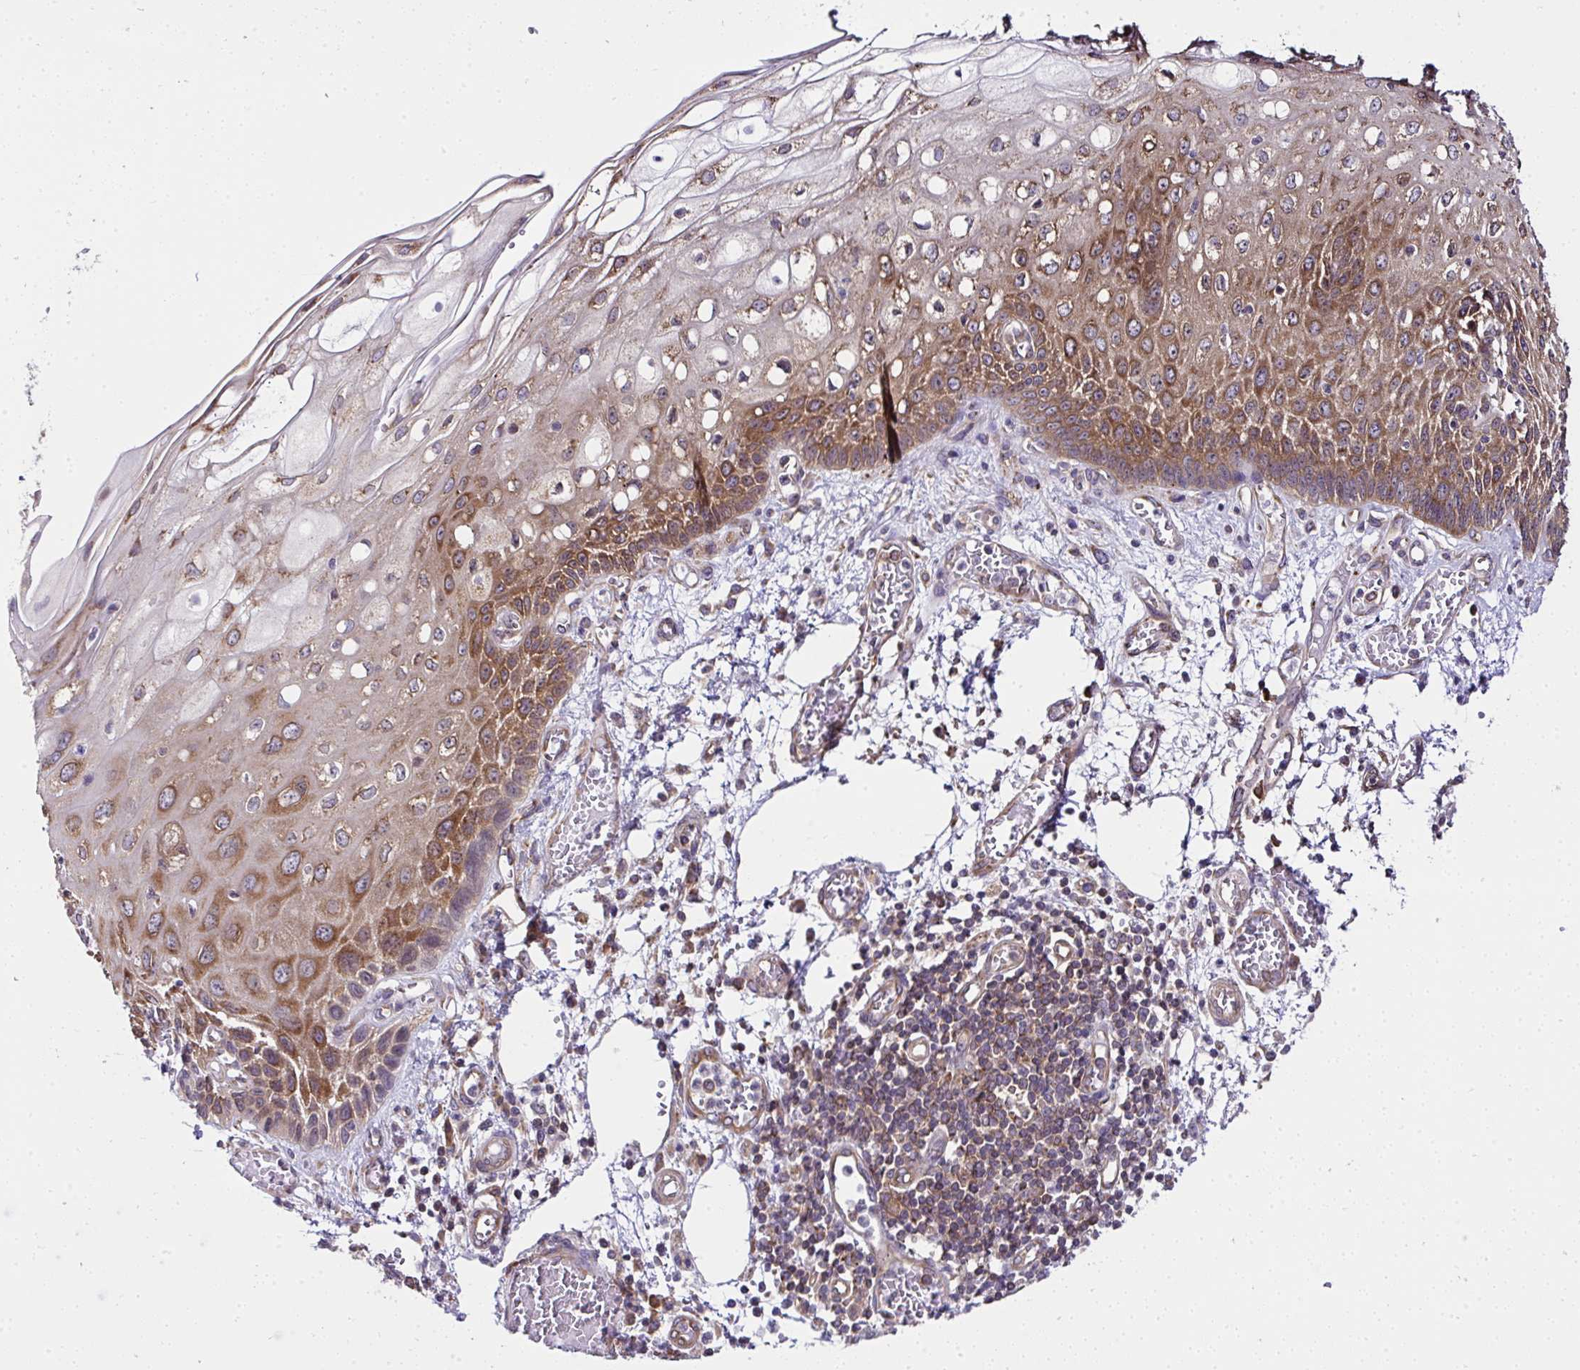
{"staining": {"intensity": "strong", "quantity": ">75%", "location": "cytoplasmic/membranous"}, "tissue": "esophagus", "cell_type": "Squamous epithelial cells", "image_type": "normal", "snomed": [{"axis": "morphology", "description": "Normal tissue, NOS"}, {"axis": "morphology", "description": "Adenocarcinoma, NOS"}, {"axis": "topography", "description": "Esophagus"}], "caption": "Immunohistochemistry histopathology image of unremarkable esophagus: human esophagus stained using IHC shows high levels of strong protein expression localized specifically in the cytoplasmic/membranous of squamous epithelial cells, appearing as a cytoplasmic/membranous brown color.", "gene": "RPS7", "patient": {"sex": "male", "age": 81}}